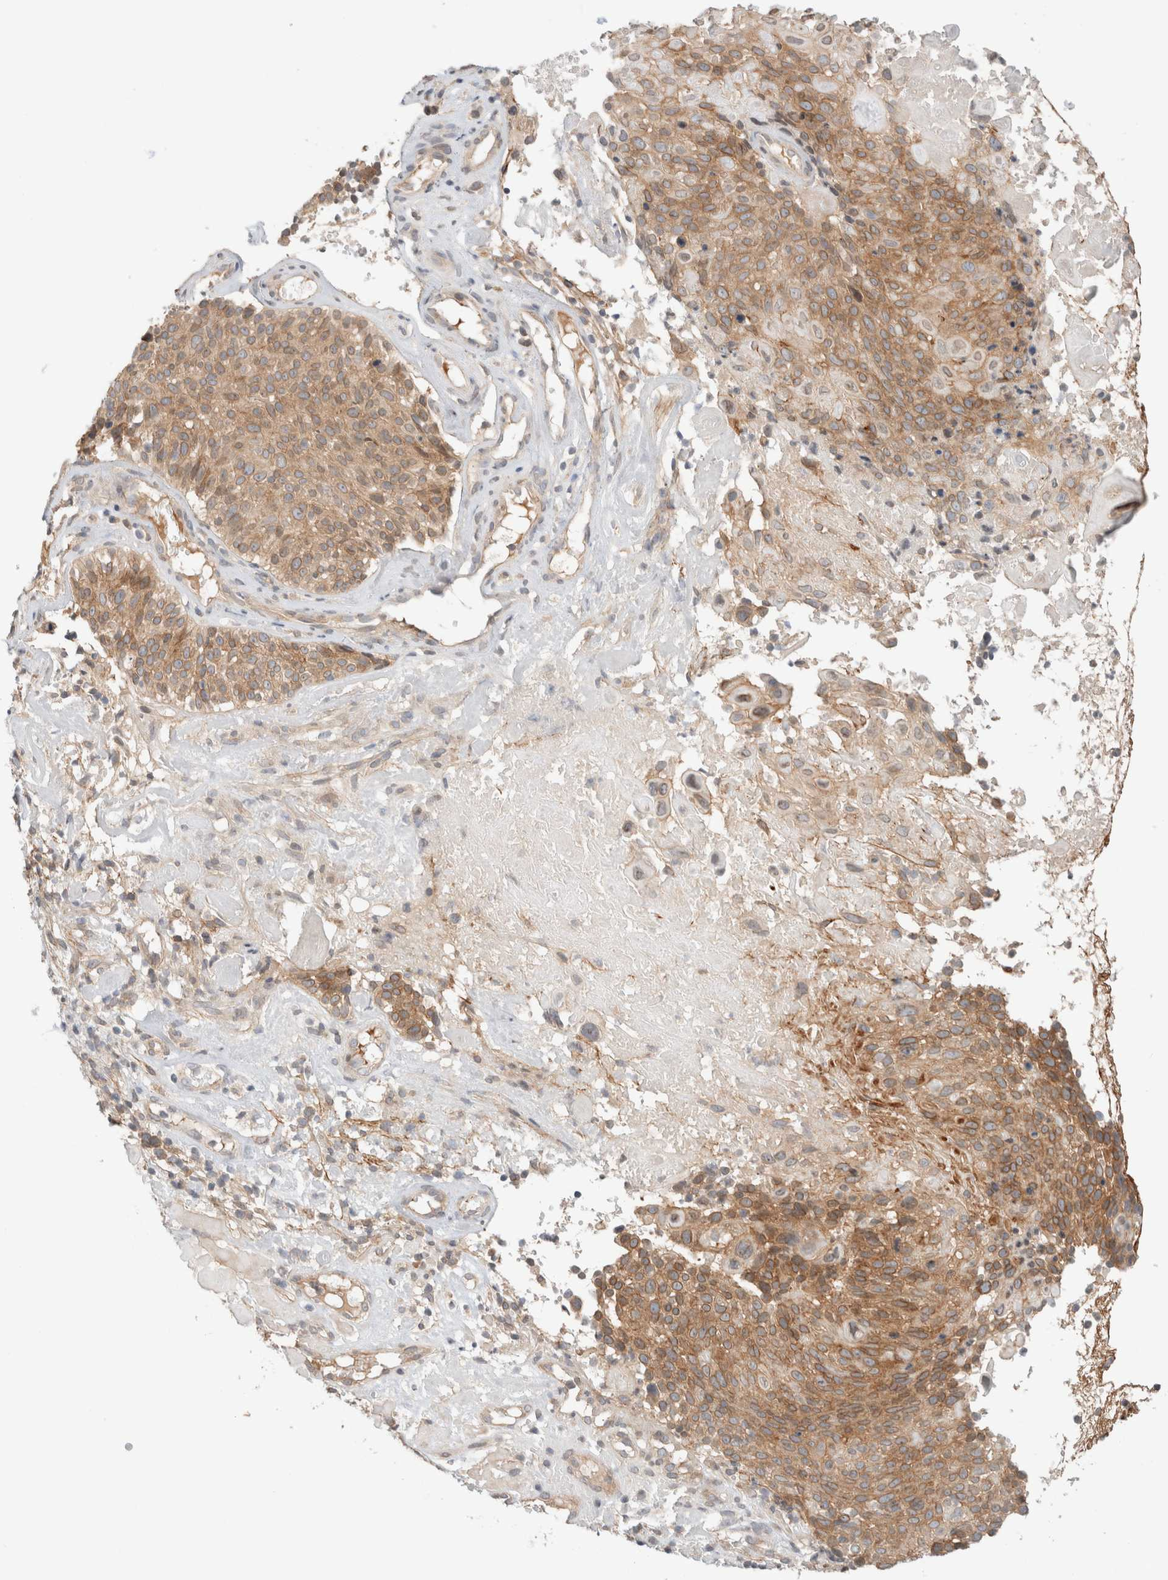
{"staining": {"intensity": "moderate", "quantity": ">75%", "location": "cytoplasmic/membranous"}, "tissue": "cervical cancer", "cell_type": "Tumor cells", "image_type": "cancer", "snomed": [{"axis": "morphology", "description": "Squamous cell carcinoma, NOS"}, {"axis": "topography", "description": "Cervix"}], "caption": "Protein staining shows moderate cytoplasmic/membranous positivity in approximately >75% of tumor cells in cervical cancer.", "gene": "MARK3", "patient": {"sex": "female", "age": 74}}